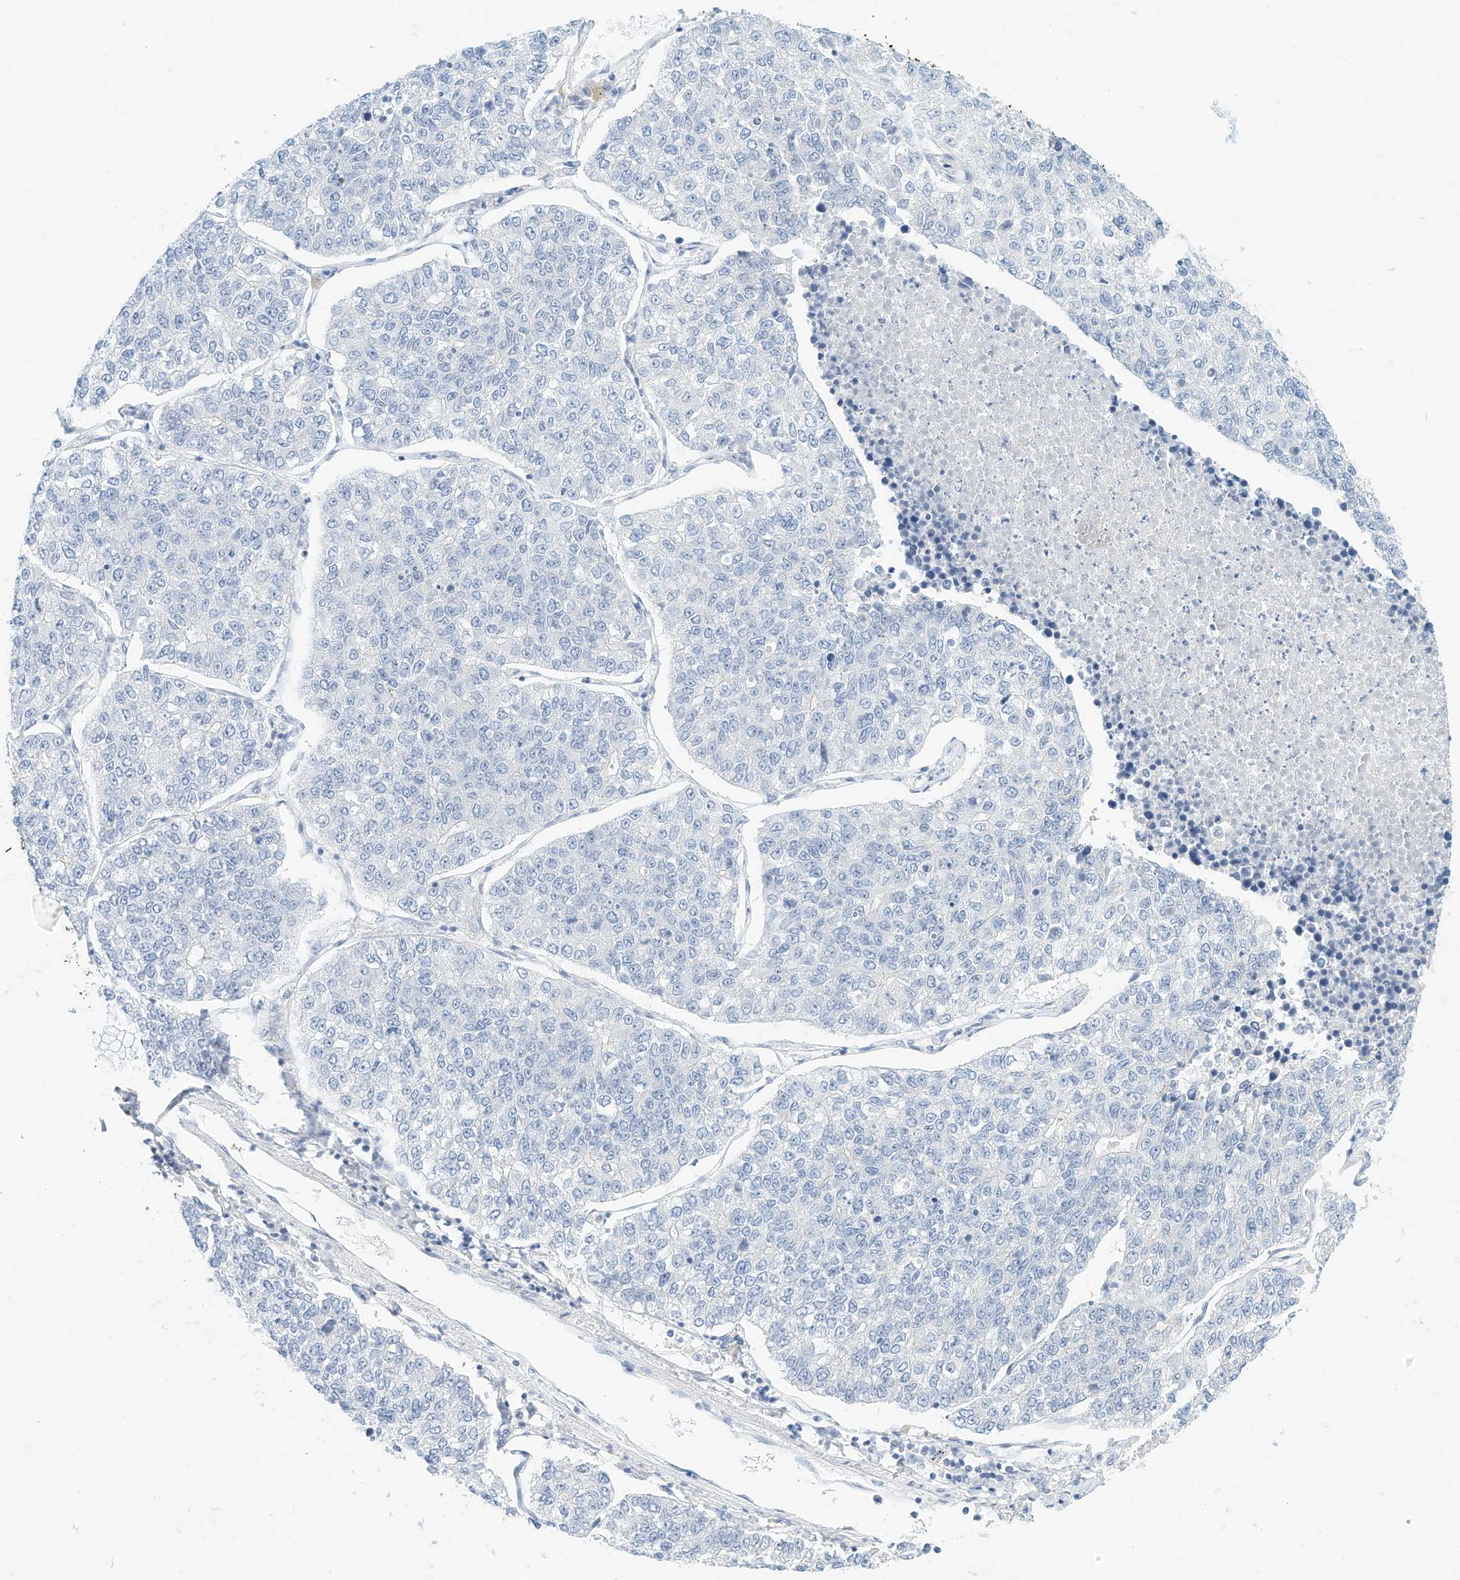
{"staining": {"intensity": "negative", "quantity": "none", "location": "none"}, "tissue": "lung cancer", "cell_type": "Tumor cells", "image_type": "cancer", "snomed": [{"axis": "morphology", "description": "Adenocarcinoma, NOS"}, {"axis": "topography", "description": "Lung"}], "caption": "The micrograph displays no staining of tumor cells in lung cancer (adenocarcinoma). (Stains: DAB IHC with hematoxylin counter stain, Microscopy: brightfield microscopy at high magnification).", "gene": "SPOCD1", "patient": {"sex": "male", "age": 49}}